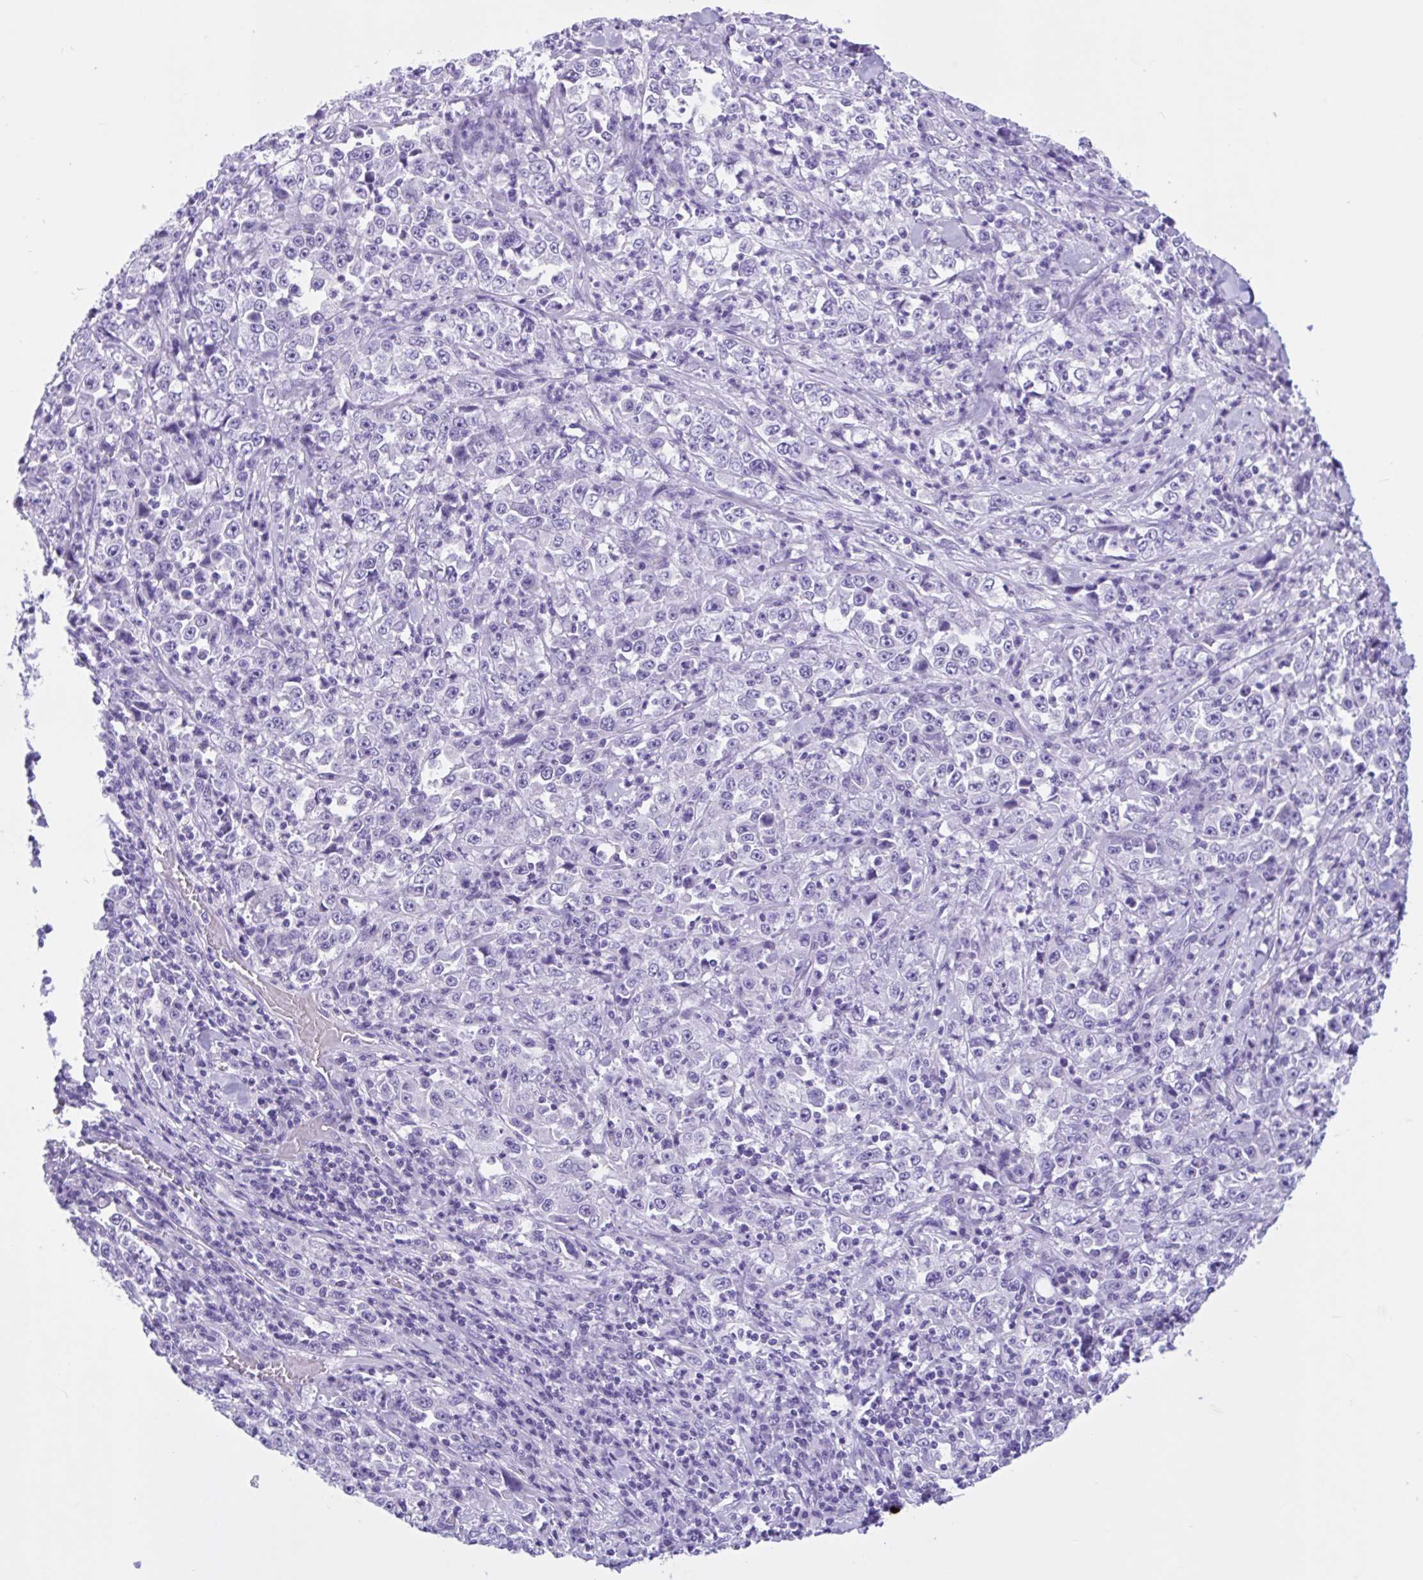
{"staining": {"intensity": "negative", "quantity": "none", "location": "none"}, "tissue": "stomach cancer", "cell_type": "Tumor cells", "image_type": "cancer", "snomed": [{"axis": "morphology", "description": "Normal tissue, NOS"}, {"axis": "morphology", "description": "Adenocarcinoma, NOS"}, {"axis": "topography", "description": "Stomach, upper"}, {"axis": "topography", "description": "Stomach"}], "caption": "IHC photomicrograph of human stomach cancer stained for a protein (brown), which displays no staining in tumor cells.", "gene": "ZNF319", "patient": {"sex": "male", "age": 59}}